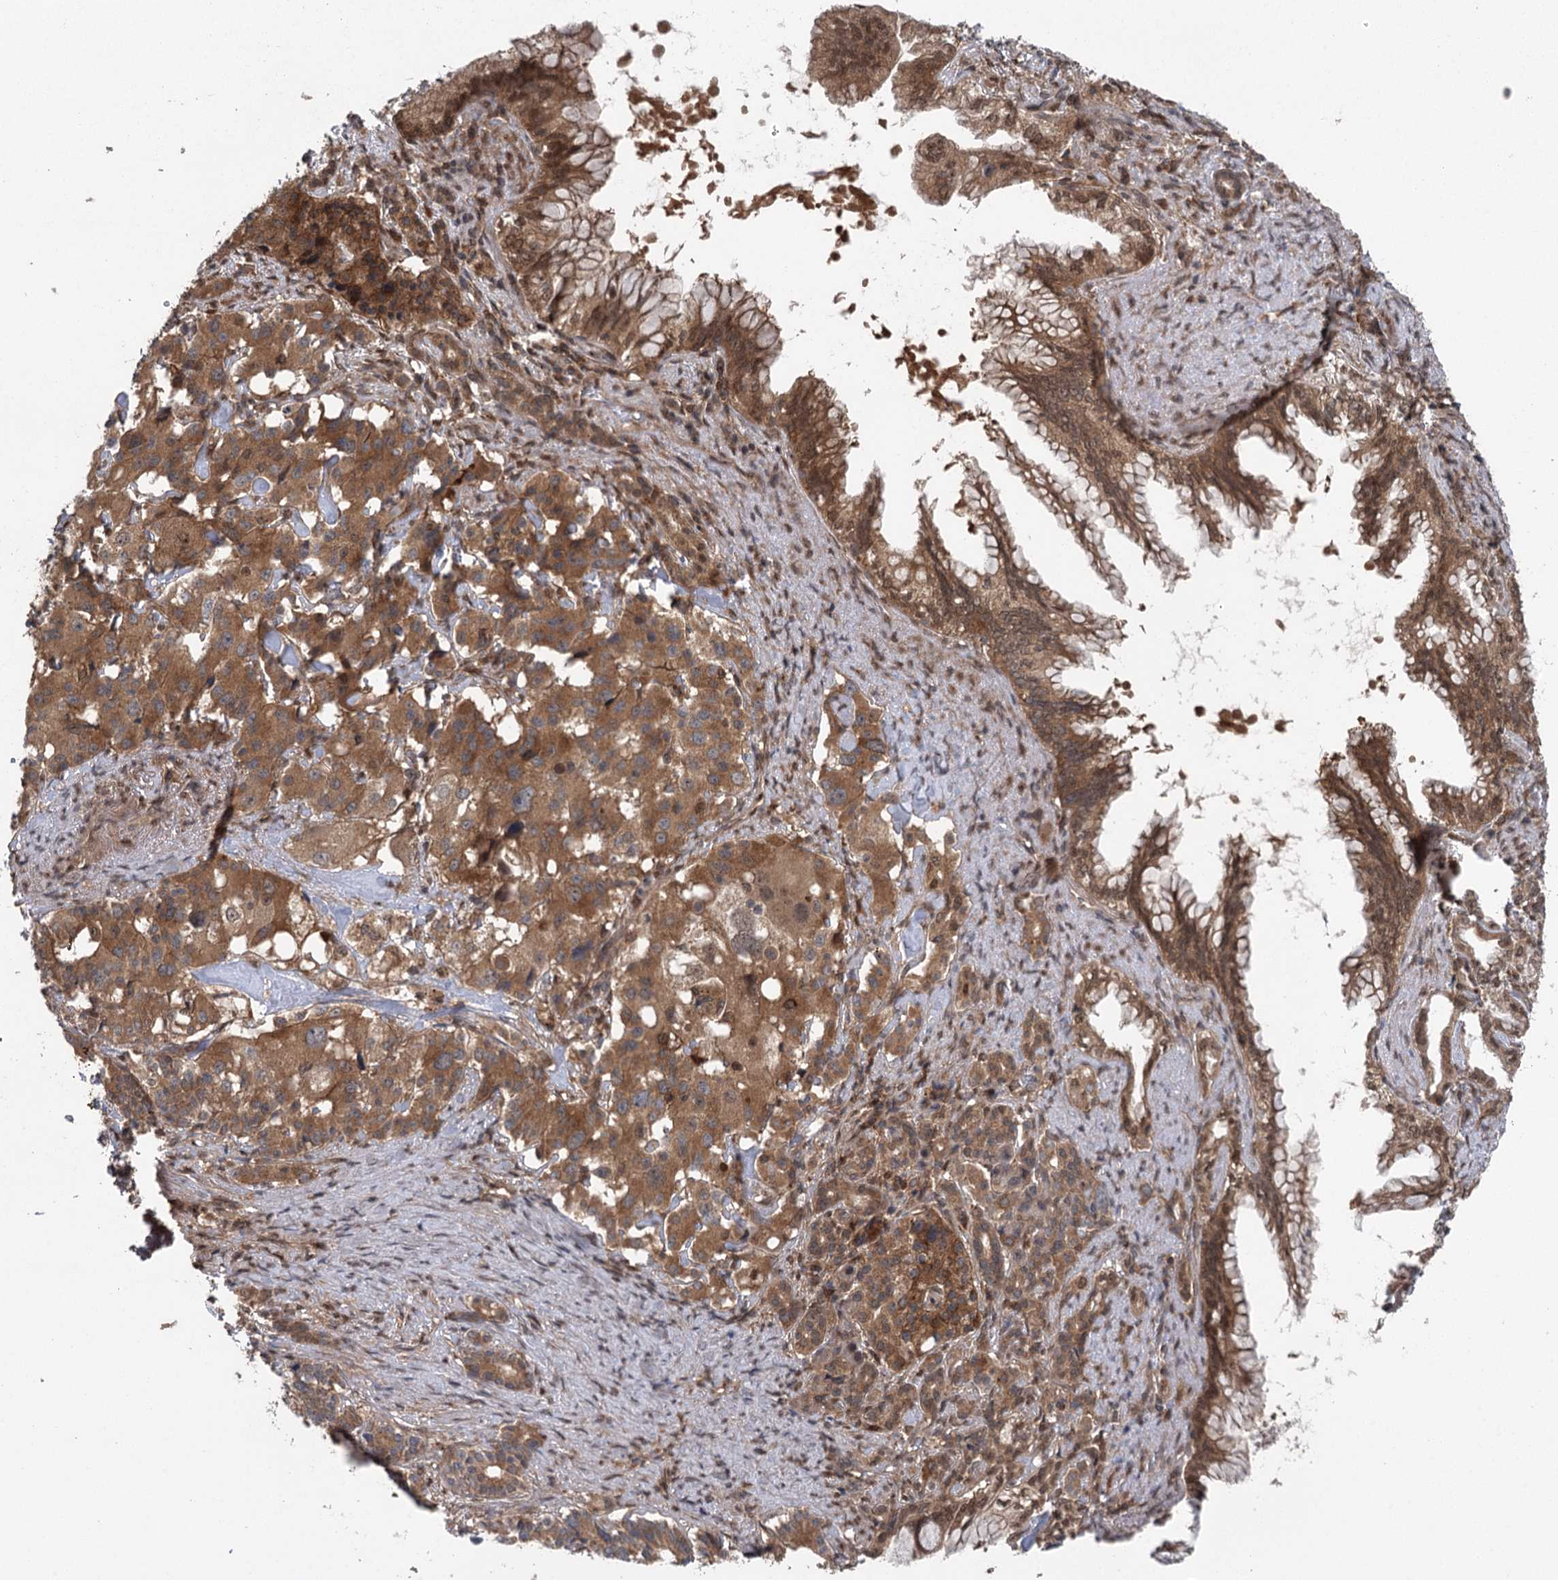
{"staining": {"intensity": "moderate", "quantity": ">75%", "location": "cytoplasmic/membranous"}, "tissue": "pancreatic cancer", "cell_type": "Tumor cells", "image_type": "cancer", "snomed": [{"axis": "morphology", "description": "Adenocarcinoma, NOS"}, {"axis": "topography", "description": "Pancreas"}], "caption": "Immunohistochemistry (IHC) histopathology image of human adenocarcinoma (pancreatic) stained for a protein (brown), which shows medium levels of moderate cytoplasmic/membranous staining in approximately >75% of tumor cells.", "gene": "C12orf4", "patient": {"sex": "female", "age": 74}}